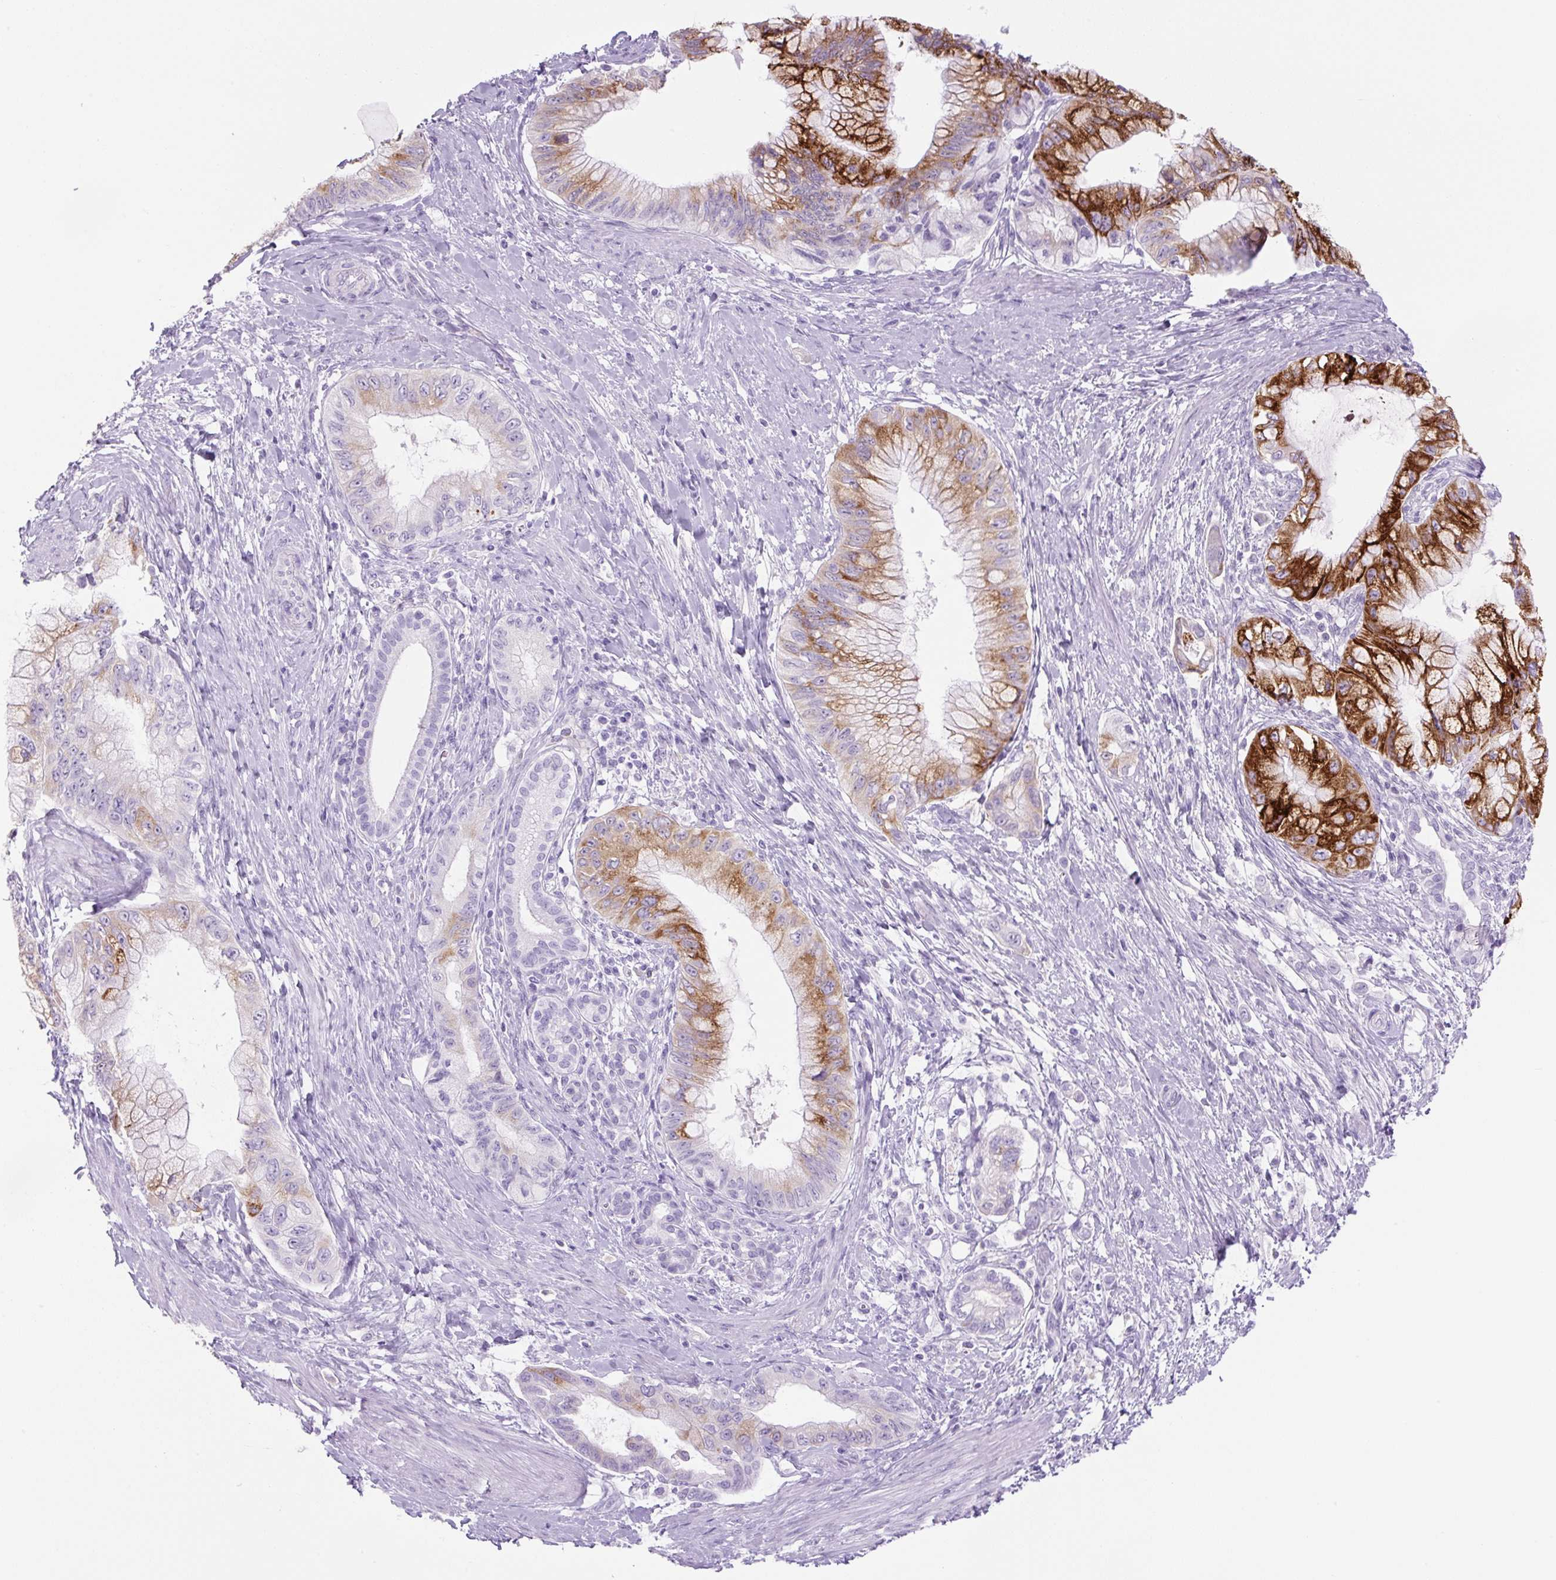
{"staining": {"intensity": "strong", "quantity": "25%-75%", "location": "cytoplasmic/membranous"}, "tissue": "pancreatic cancer", "cell_type": "Tumor cells", "image_type": "cancer", "snomed": [{"axis": "morphology", "description": "Adenocarcinoma, NOS"}, {"axis": "topography", "description": "Pancreas"}], "caption": "Approximately 25%-75% of tumor cells in human adenocarcinoma (pancreatic) exhibit strong cytoplasmic/membranous protein expression as visualized by brown immunohistochemical staining.", "gene": "PRRT1", "patient": {"sex": "male", "age": 48}}